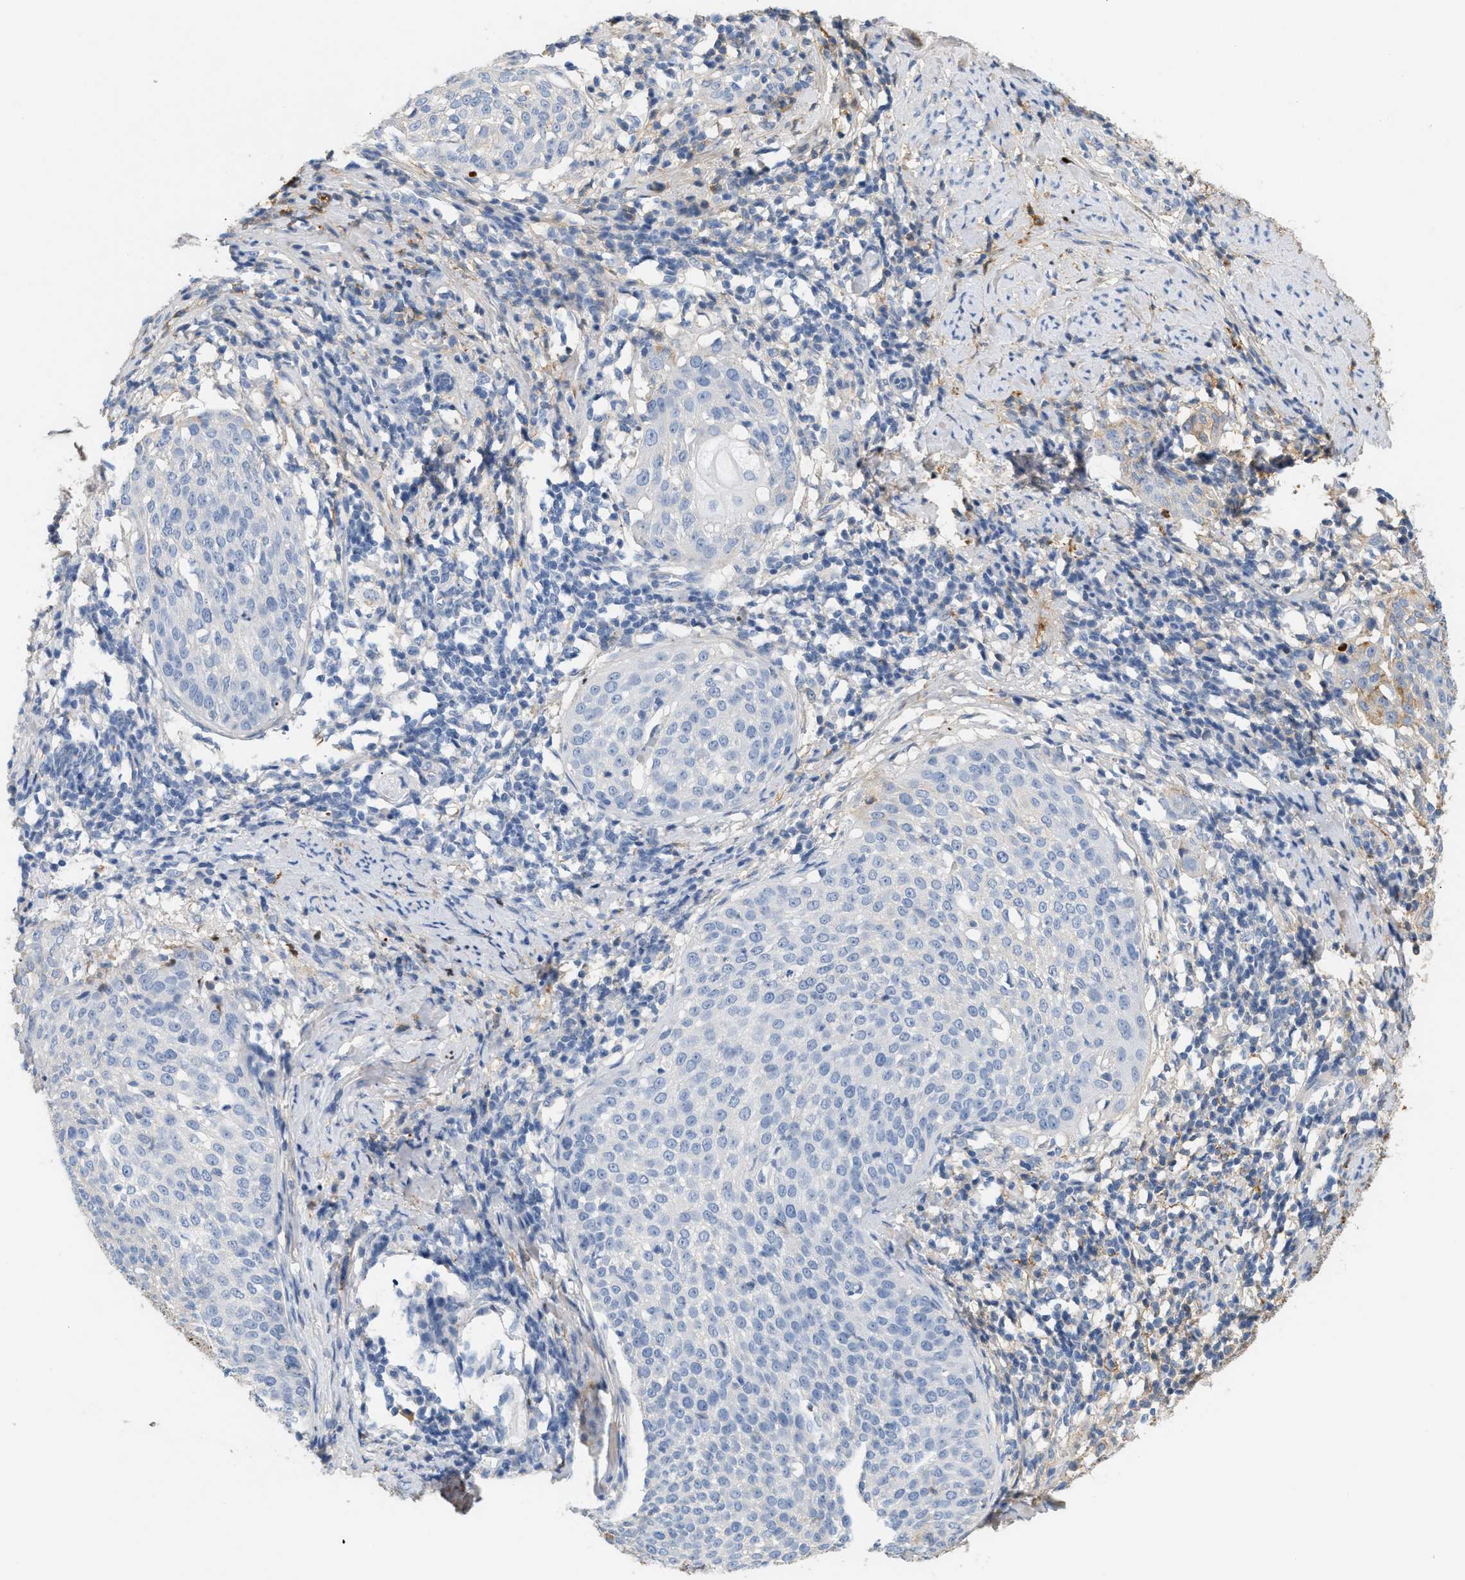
{"staining": {"intensity": "negative", "quantity": "none", "location": "none"}, "tissue": "cervical cancer", "cell_type": "Tumor cells", "image_type": "cancer", "snomed": [{"axis": "morphology", "description": "Squamous cell carcinoma, NOS"}, {"axis": "topography", "description": "Cervix"}], "caption": "Immunohistochemistry photomicrograph of neoplastic tissue: human cervical cancer (squamous cell carcinoma) stained with DAB (3,3'-diaminobenzidine) exhibits no significant protein positivity in tumor cells.", "gene": "CFH", "patient": {"sex": "female", "age": 51}}